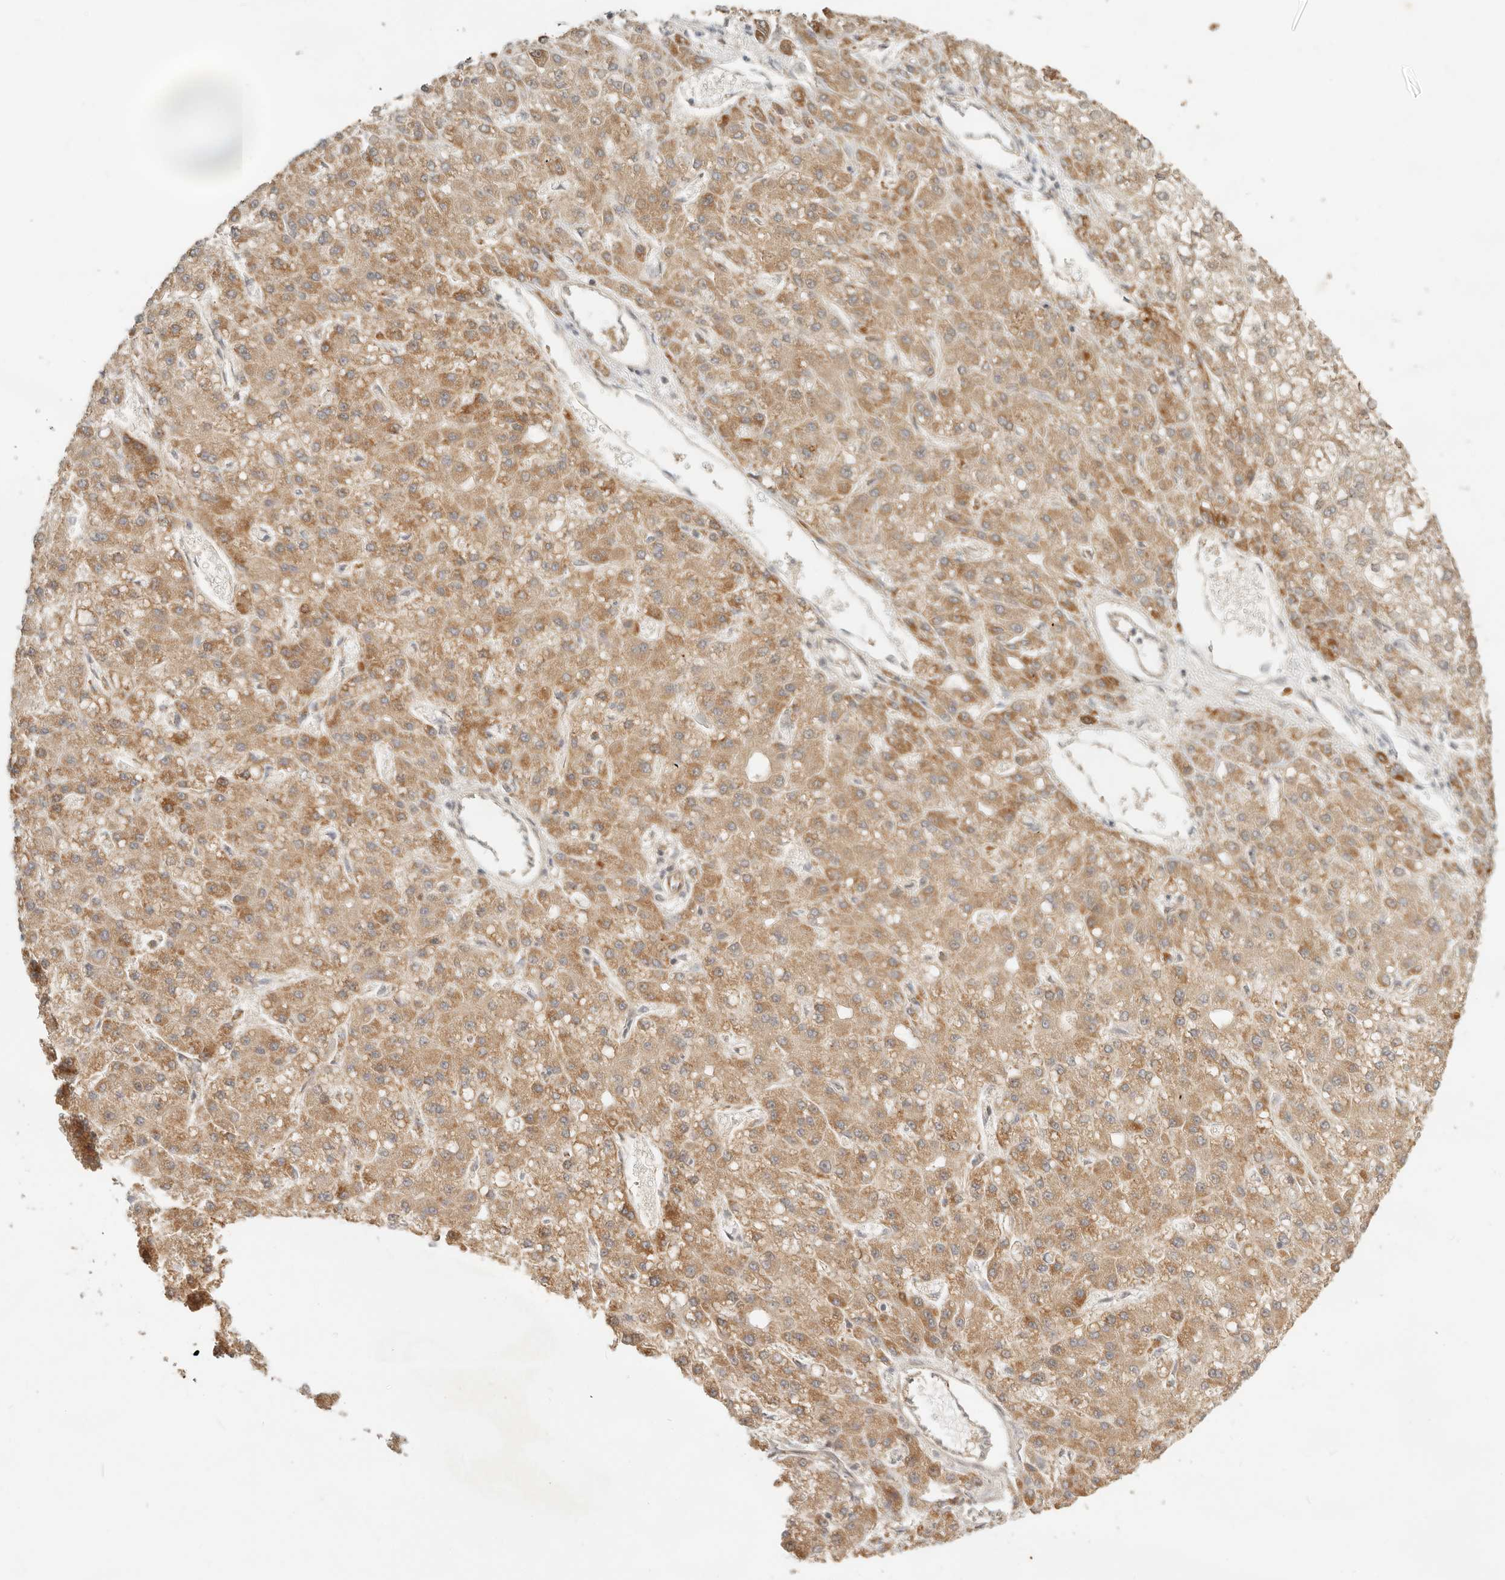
{"staining": {"intensity": "moderate", "quantity": ">75%", "location": "cytoplasmic/membranous"}, "tissue": "liver cancer", "cell_type": "Tumor cells", "image_type": "cancer", "snomed": [{"axis": "morphology", "description": "Carcinoma, Hepatocellular, NOS"}, {"axis": "topography", "description": "Liver"}], "caption": "The immunohistochemical stain shows moderate cytoplasmic/membranous positivity in tumor cells of hepatocellular carcinoma (liver) tissue. The staining was performed using DAB to visualize the protein expression in brown, while the nuclei were stained in blue with hematoxylin (Magnification: 20x).", "gene": "BAALC", "patient": {"sex": "male", "age": 67}}